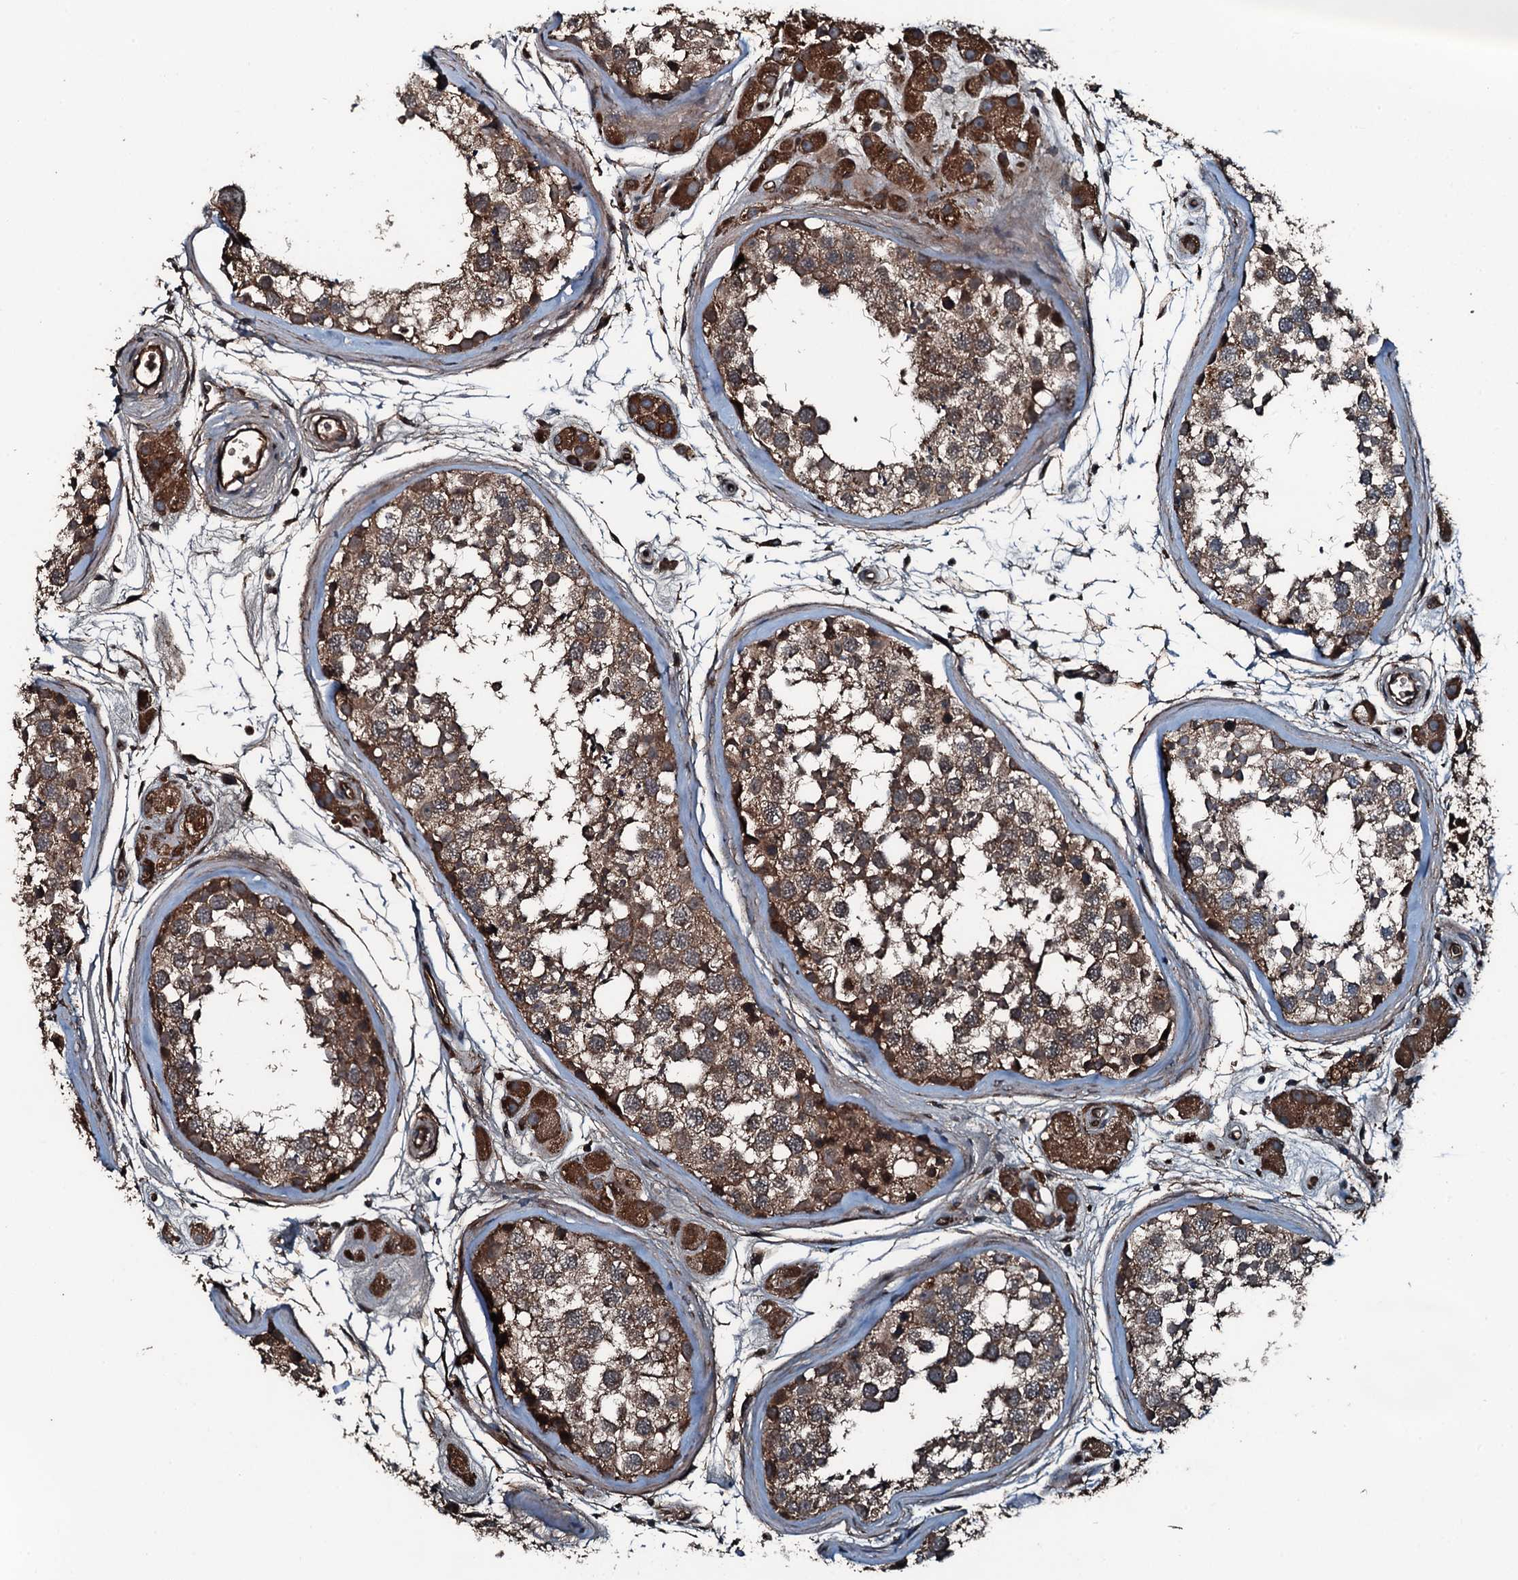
{"staining": {"intensity": "moderate", "quantity": ">75%", "location": "cytoplasmic/membranous"}, "tissue": "testis", "cell_type": "Cells in seminiferous ducts", "image_type": "normal", "snomed": [{"axis": "morphology", "description": "Normal tissue, NOS"}, {"axis": "topography", "description": "Testis"}], "caption": "Moderate cytoplasmic/membranous staining is identified in about >75% of cells in seminiferous ducts in unremarkable testis. (Stains: DAB (3,3'-diaminobenzidine) in brown, nuclei in blue, Microscopy: brightfield microscopy at high magnification).", "gene": "TRIM7", "patient": {"sex": "male", "age": 56}}